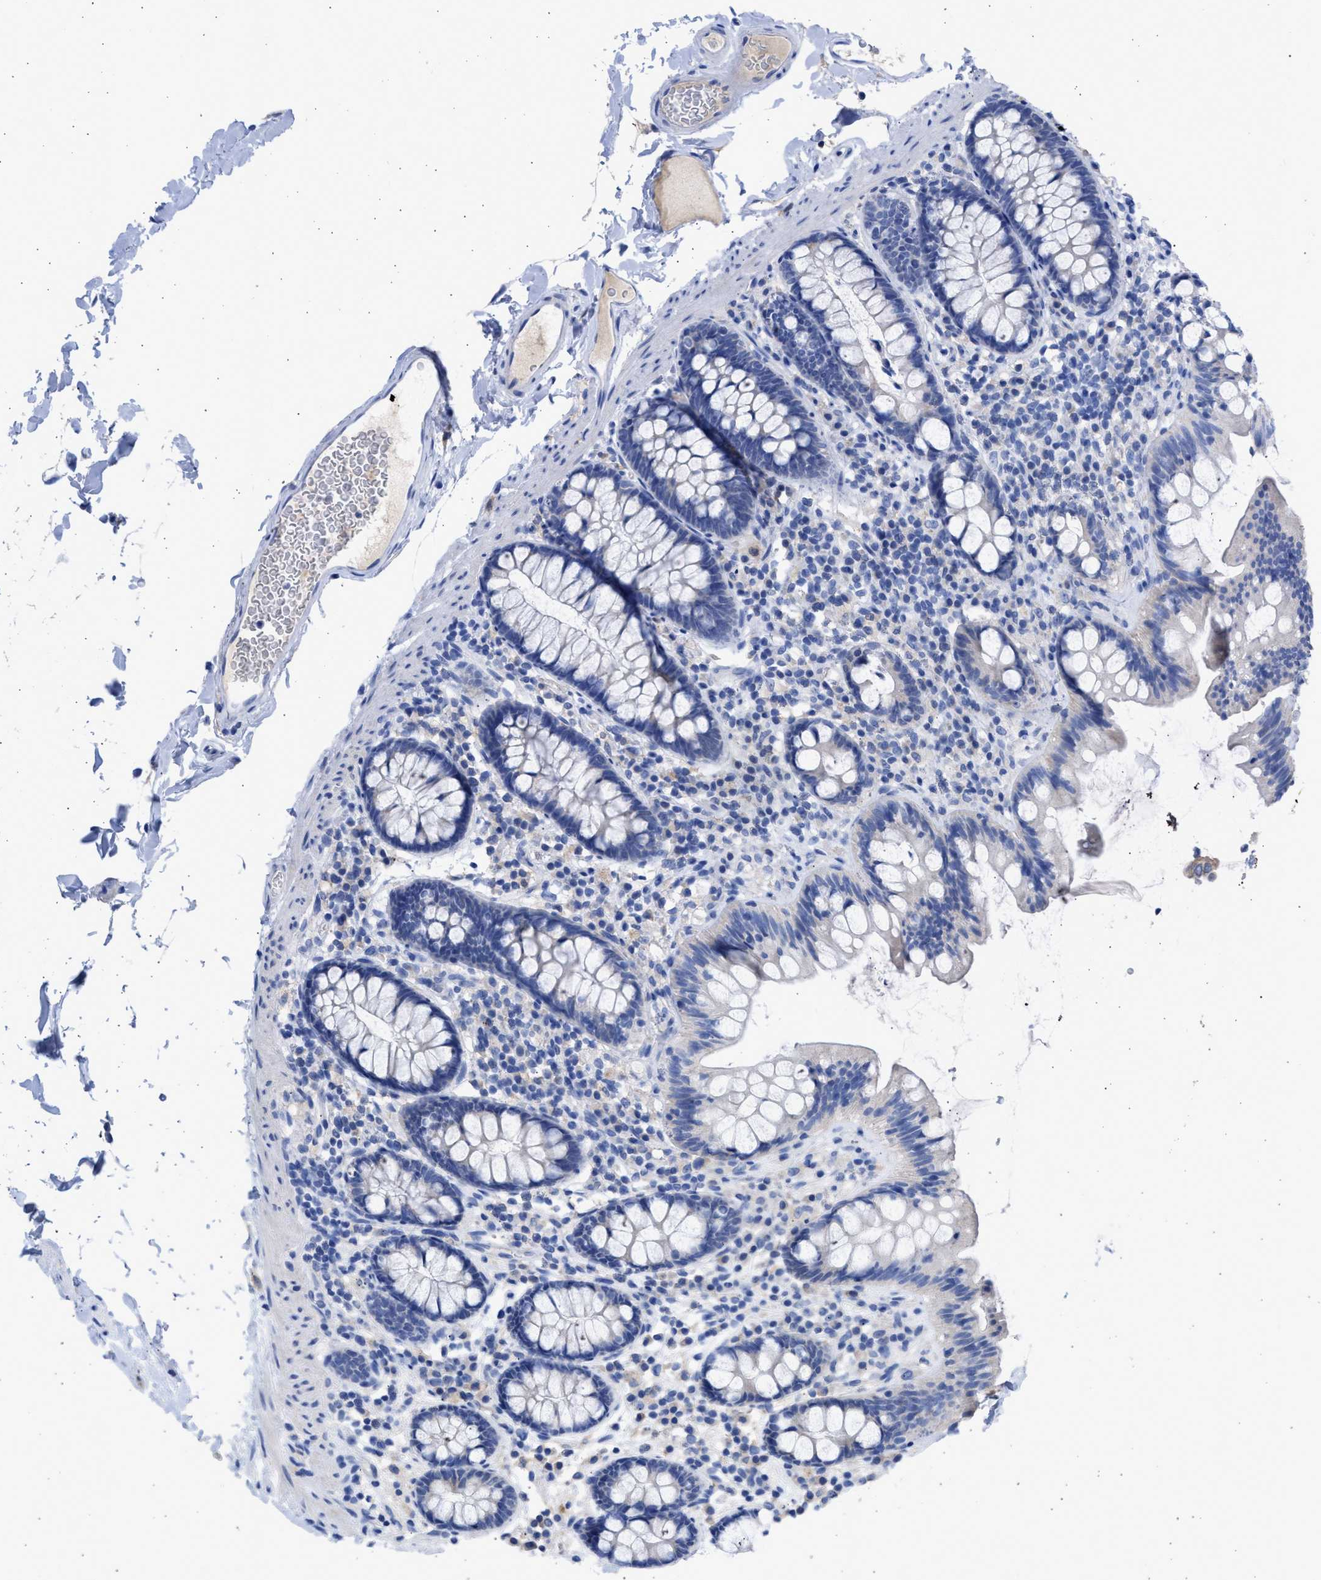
{"staining": {"intensity": "negative", "quantity": "none", "location": "none"}, "tissue": "colon", "cell_type": "Endothelial cells", "image_type": "normal", "snomed": [{"axis": "morphology", "description": "Normal tissue, NOS"}, {"axis": "topography", "description": "Colon"}], "caption": "Immunohistochemistry of benign colon displays no staining in endothelial cells.", "gene": "RSPH1", "patient": {"sex": "female", "age": 80}}